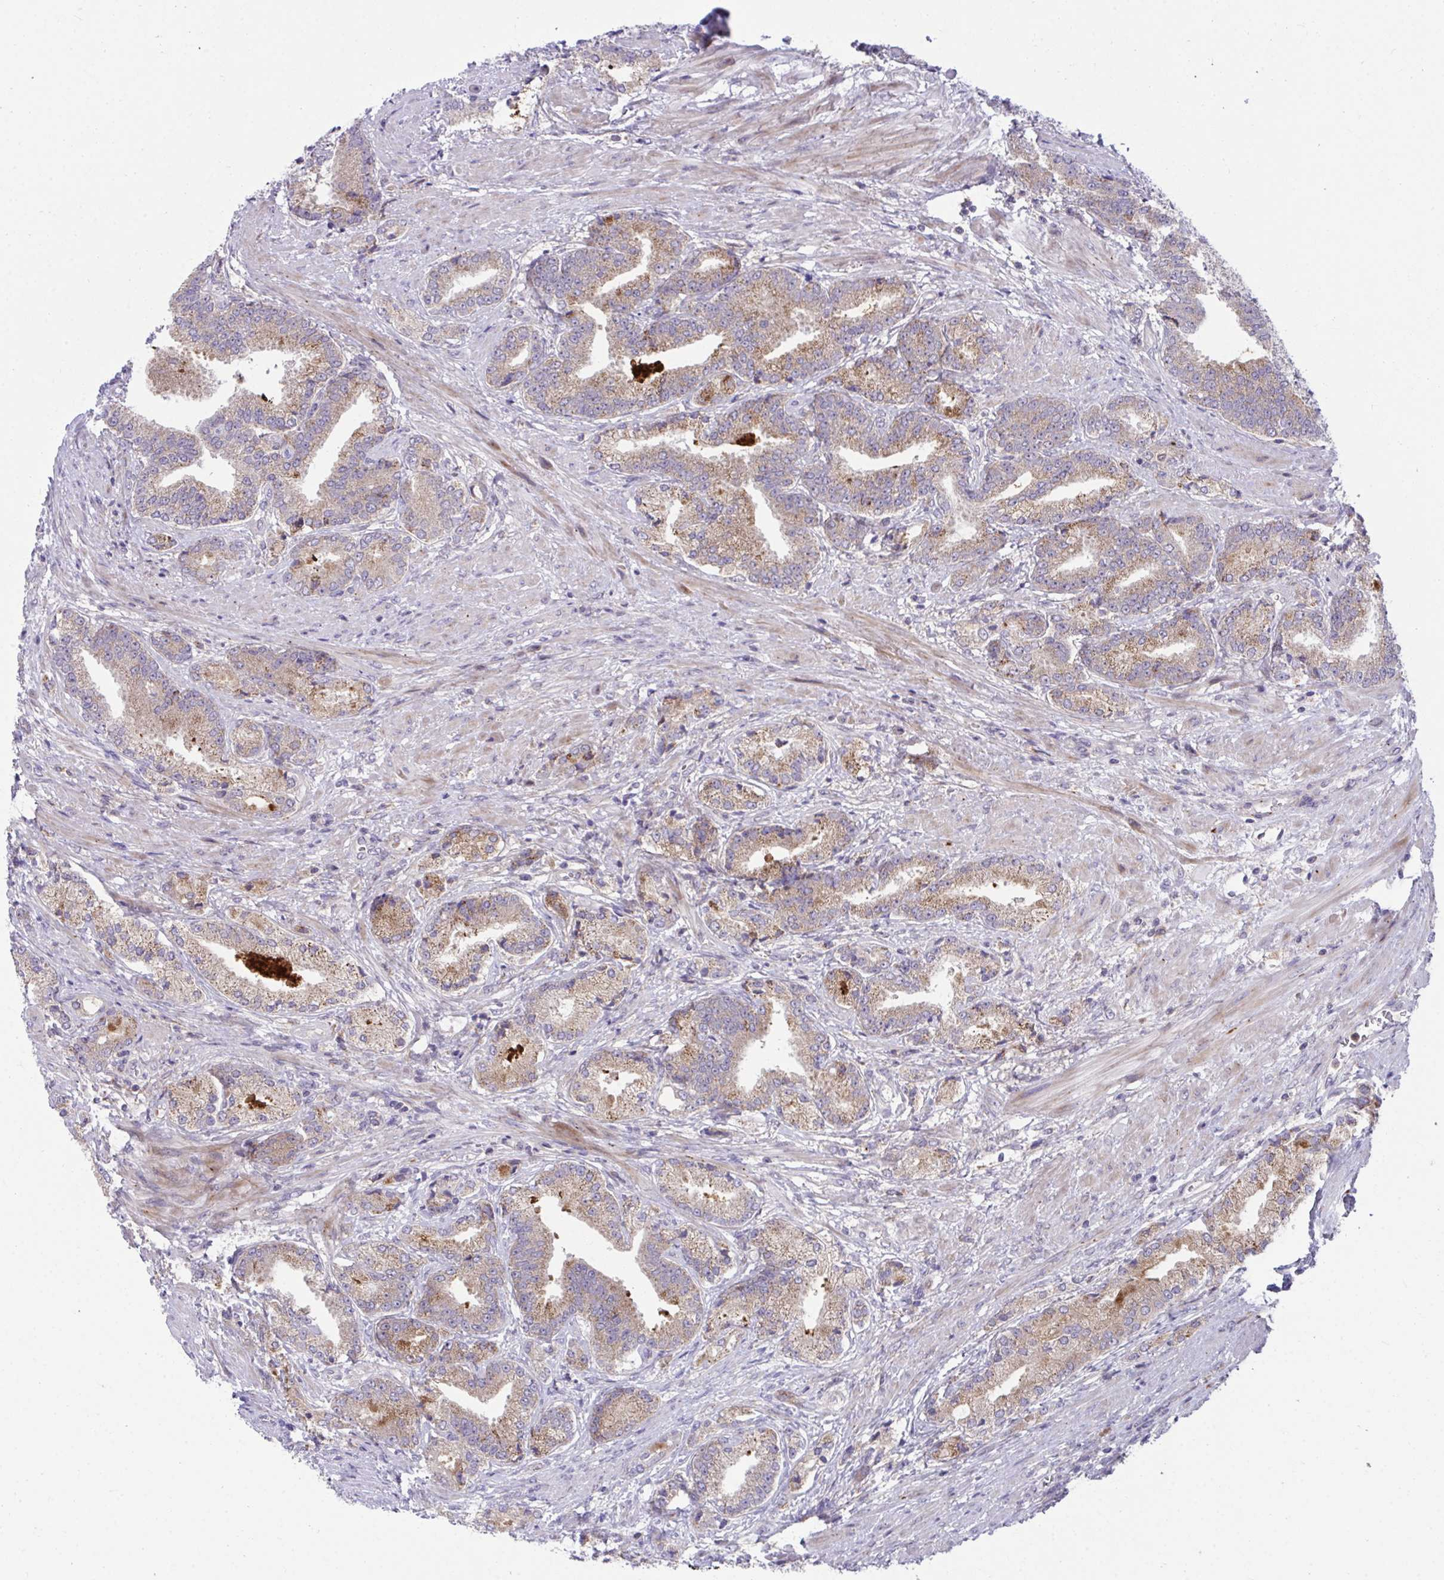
{"staining": {"intensity": "moderate", "quantity": ">75%", "location": "cytoplasmic/membranous"}, "tissue": "prostate cancer", "cell_type": "Tumor cells", "image_type": "cancer", "snomed": [{"axis": "morphology", "description": "Adenocarcinoma, High grade"}, {"axis": "topography", "description": "Prostate and seminal vesicle, NOS"}], "caption": "Protein staining reveals moderate cytoplasmic/membranous positivity in about >75% of tumor cells in adenocarcinoma (high-grade) (prostate).", "gene": "C16orf54", "patient": {"sex": "male", "age": 61}}